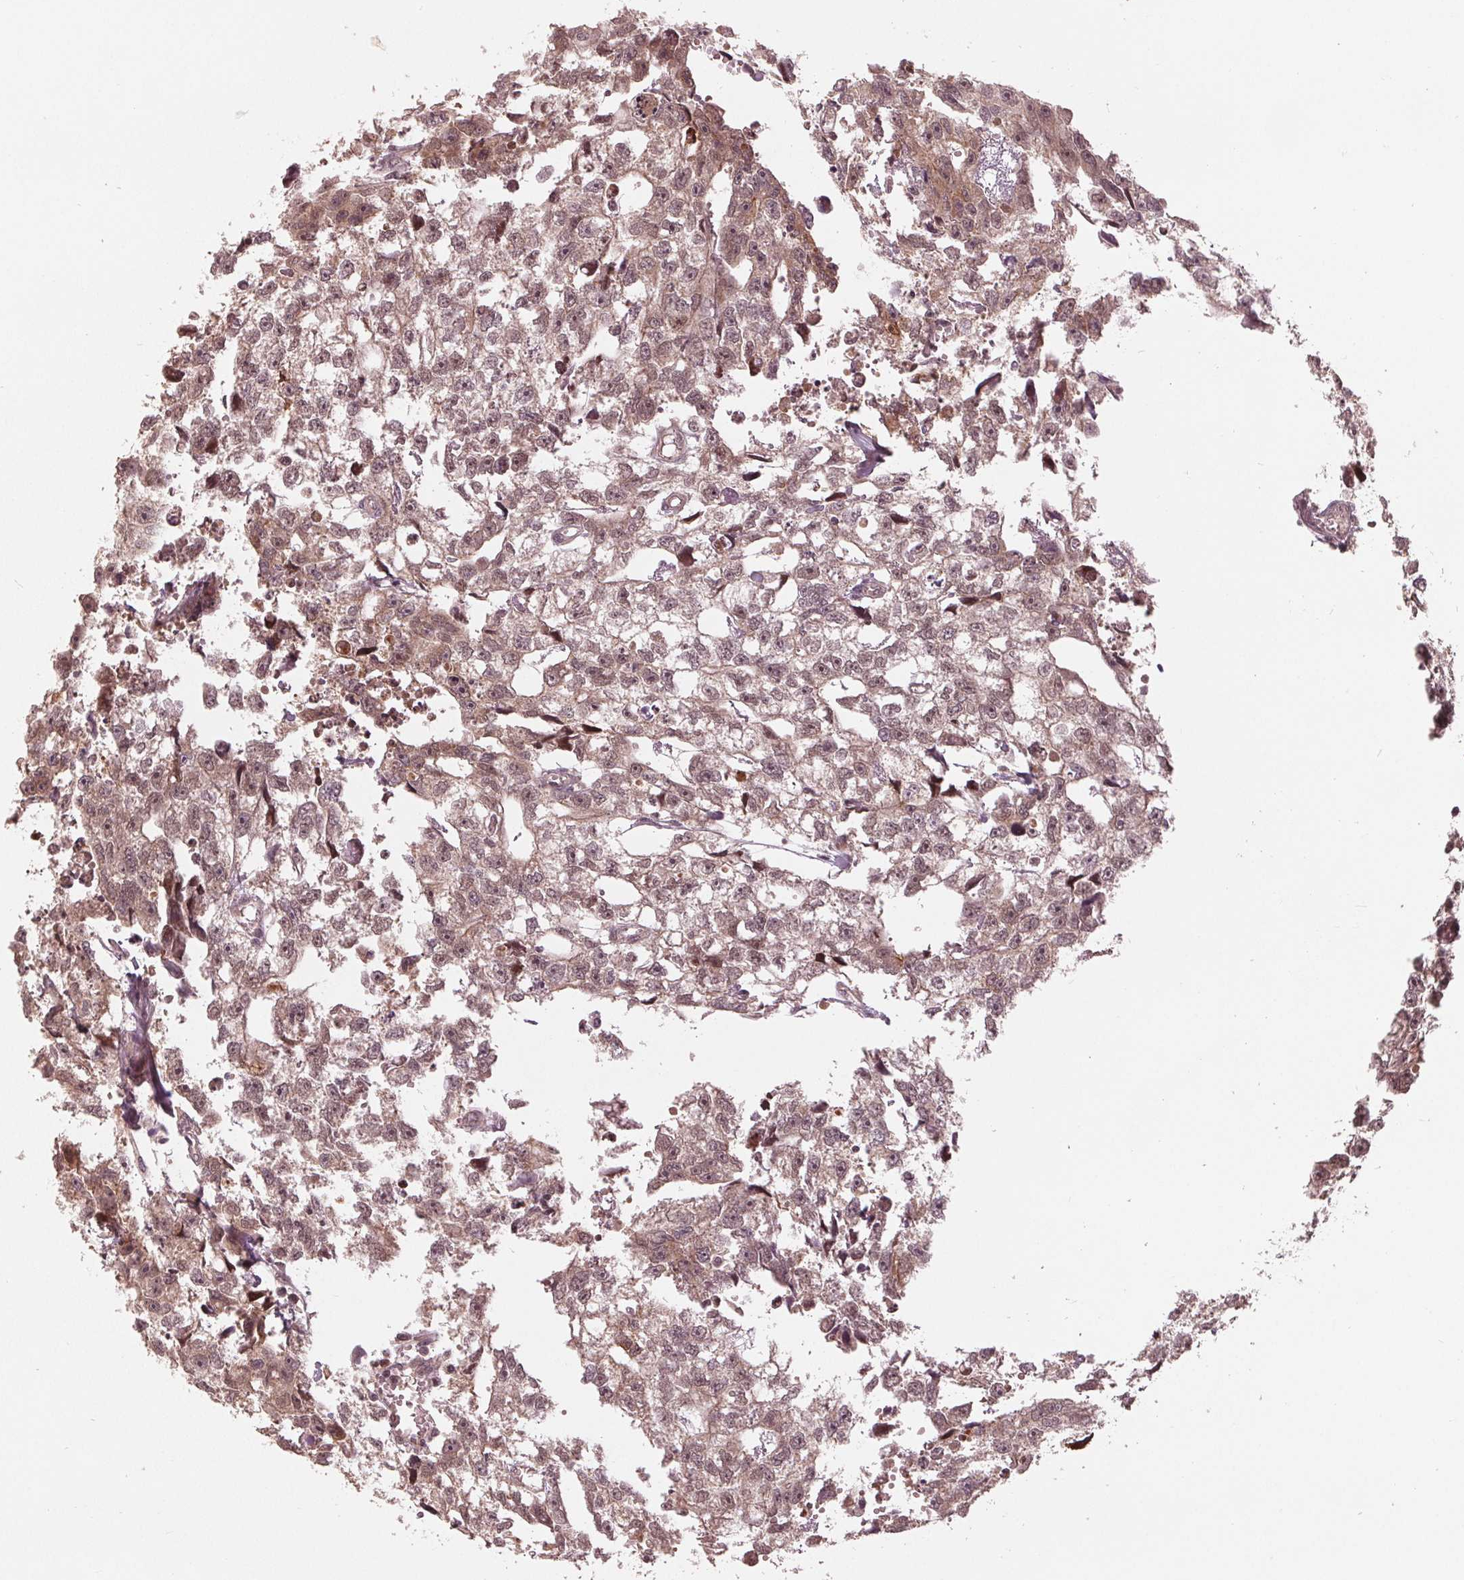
{"staining": {"intensity": "weak", "quantity": ">75%", "location": "cytoplasmic/membranous,nuclear"}, "tissue": "testis cancer", "cell_type": "Tumor cells", "image_type": "cancer", "snomed": [{"axis": "morphology", "description": "Carcinoma, Embryonal, NOS"}, {"axis": "morphology", "description": "Teratoma, malignant, NOS"}, {"axis": "topography", "description": "Testis"}], "caption": "Immunohistochemistry (IHC) photomicrograph of neoplastic tissue: human testis embryonal carcinoma stained using immunohistochemistry (IHC) exhibits low levels of weak protein expression localized specifically in the cytoplasmic/membranous and nuclear of tumor cells, appearing as a cytoplasmic/membranous and nuclear brown color.", "gene": "ZNF471", "patient": {"sex": "male", "age": 44}}